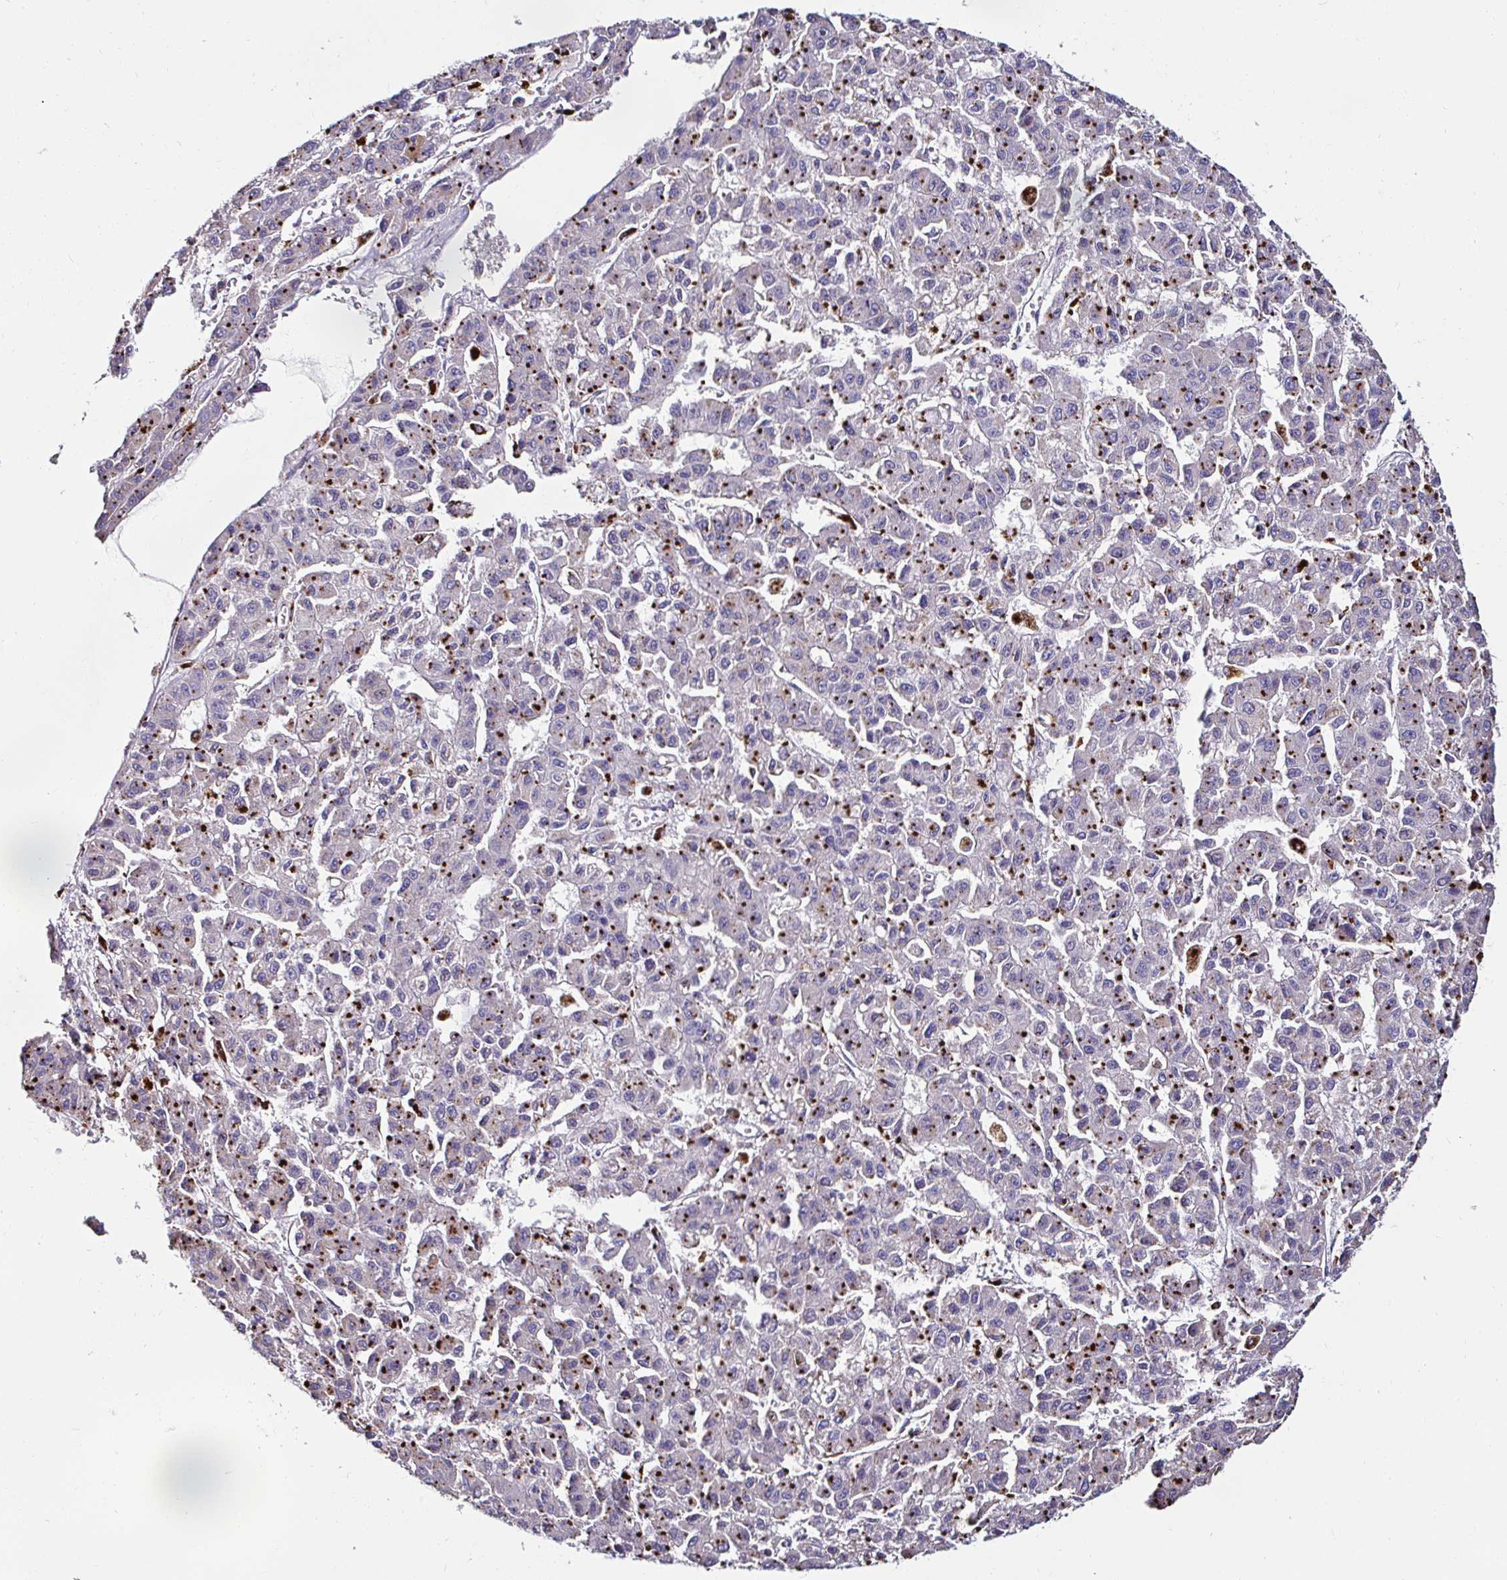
{"staining": {"intensity": "strong", "quantity": "25%-75%", "location": "cytoplasmic/membranous"}, "tissue": "liver cancer", "cell_type": "Tumor cells", "image_type": "cancer", "snomed": [{"axis": "morphology", "description": "Carcinoma, Hepatocellular, NOS"}, {"axis": "topography", "description": "Liver"}], "caption": "Liver cancer (hepatocellular carcinoma) stained with a brown dye shows strong cytoplasmic/membranous positive expression in about 25%-75% of tumor cells.", "gene": "GALNS", "patient": {"sex": "male", "age": 70}}